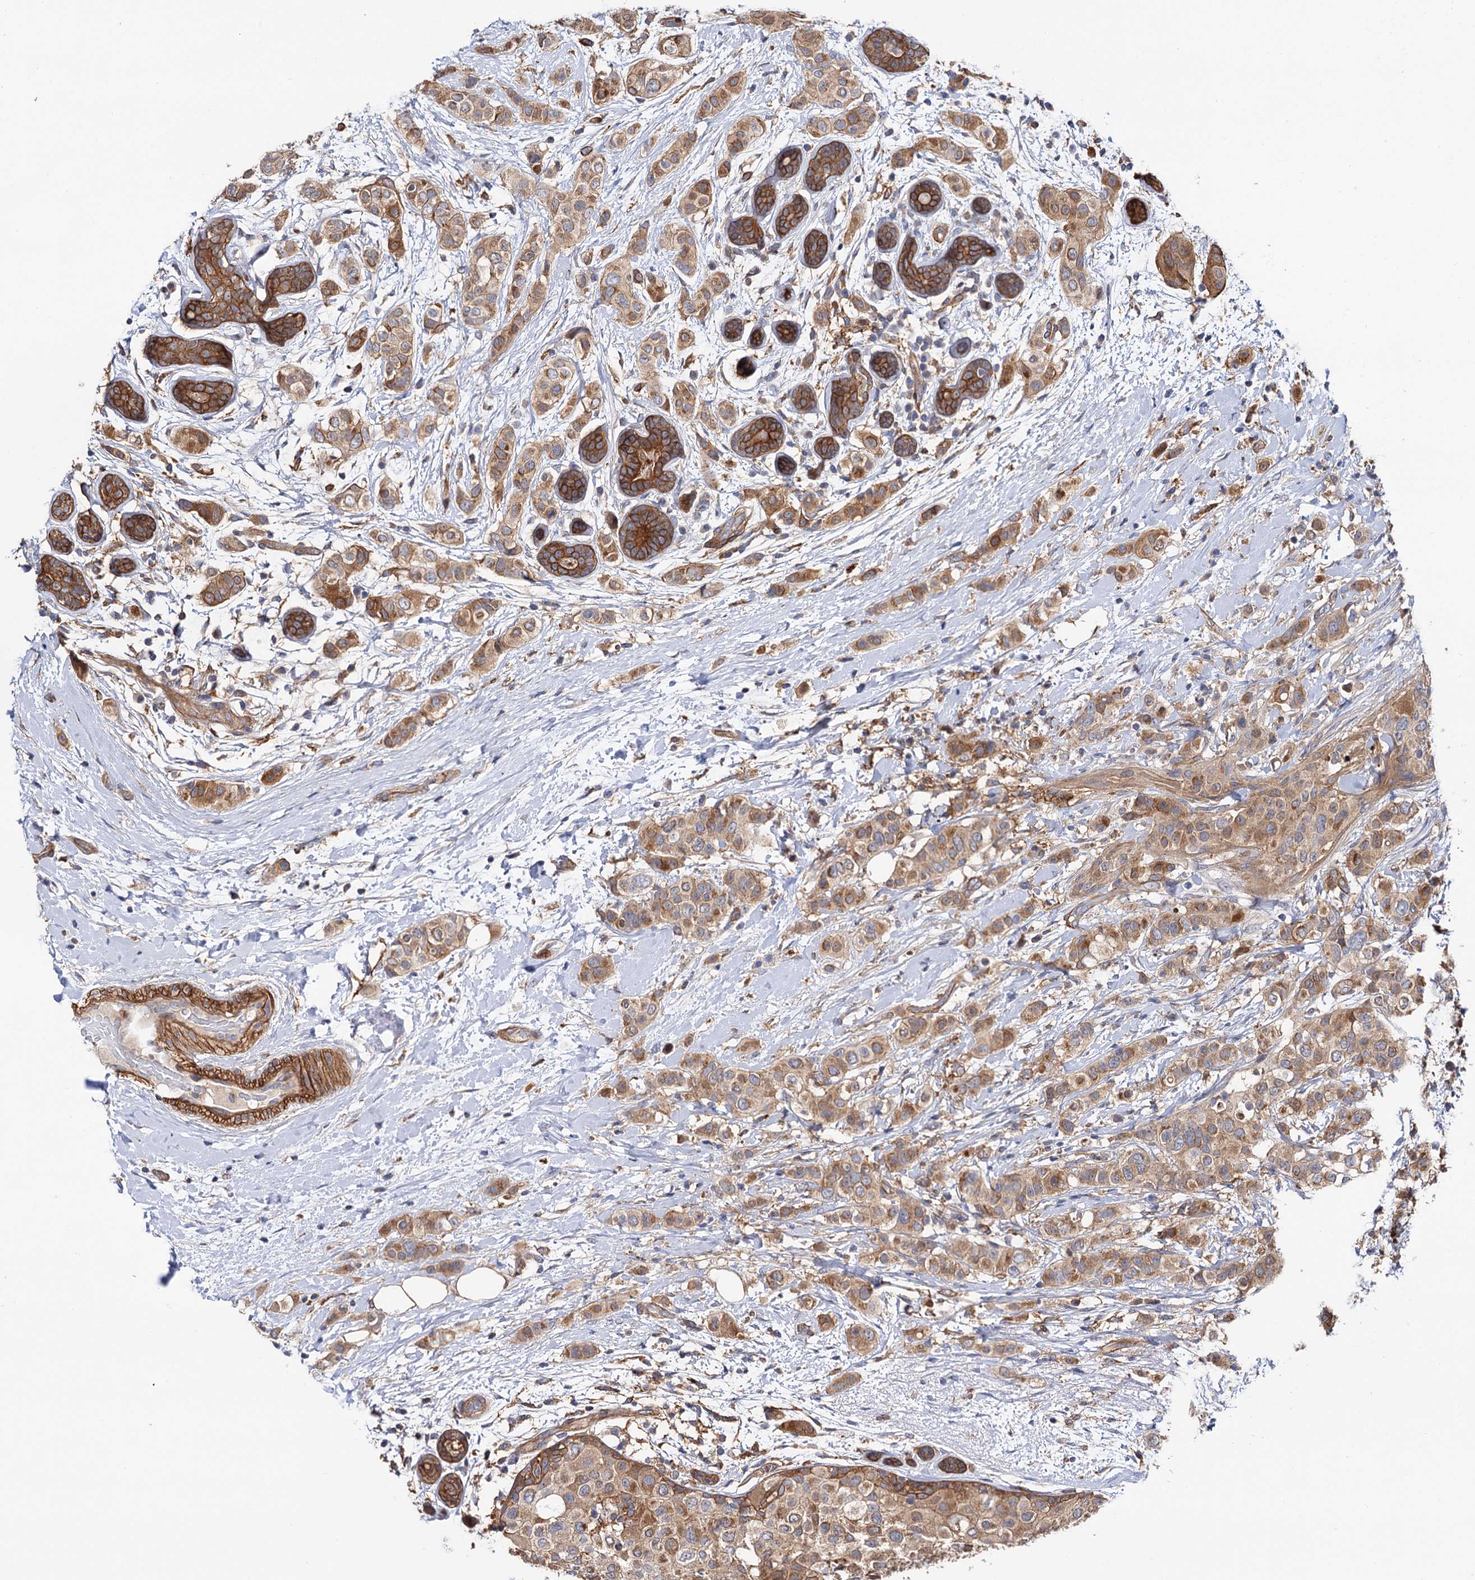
{"staining": {"intensity": "moderate", "quantity": ">75%", "location": "cytoplasmic/membranous"}, "tissue": "breast cancer", "cell_type": "Tumor cells", "image_type": "cancer", "snomed": [{"axis": "morphology", "description": "Lobular carcinoma"}, {"axis": "topography", "description": "Breast"}], "caption": "Protein staining of lobular carcinoma (breast) tissue exhibits moderate cytoplasmic/membranous staining in approximately >75% of tumor cells.", "gene": "CSAD", "patient": {"sex": "female", "age": 51}}